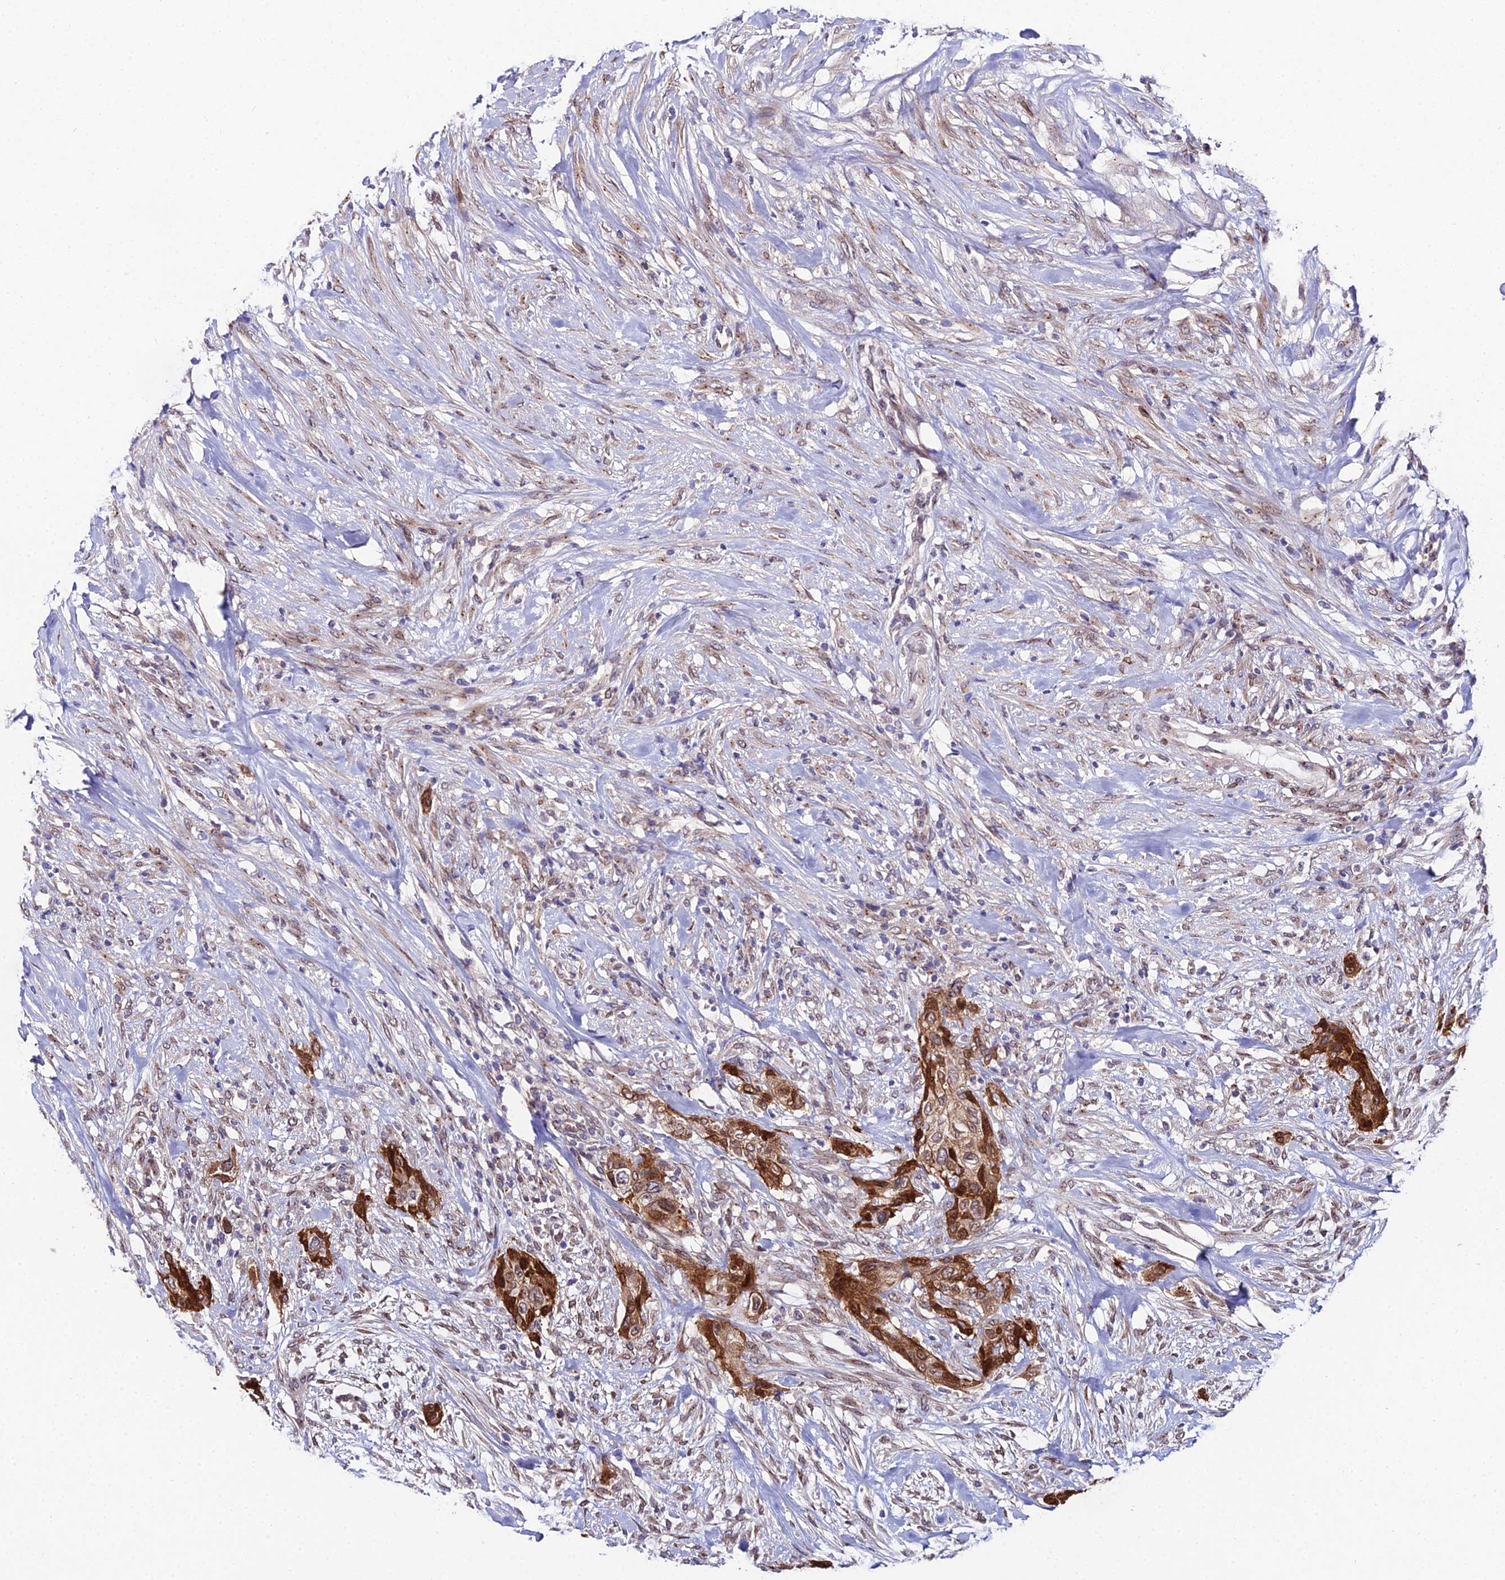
{"staining": {"intensity": "strong", "quantity": ">75%", "location": "cytoplasmic/membranous,nuclear"}, "tissue": "urothelial cancer", "cell_type": "Tumor cells", "image_type": "cancer", "snomed": [{"axis": "morphology", "description": "Urothelial carcinoma, High grade"}, {"axis": "topography", "description": "Urinary bladder"}], "caption": "A histopathology image showing strong cytoplasmic/membranous and nuclear expression in approximately >75% of tumor cells in high-grade urothelial carcinoma, as visualized by brown immunohistochemical staining.", "gene": "DDX19A", "patient": {"sex": "male", "age": 35}}